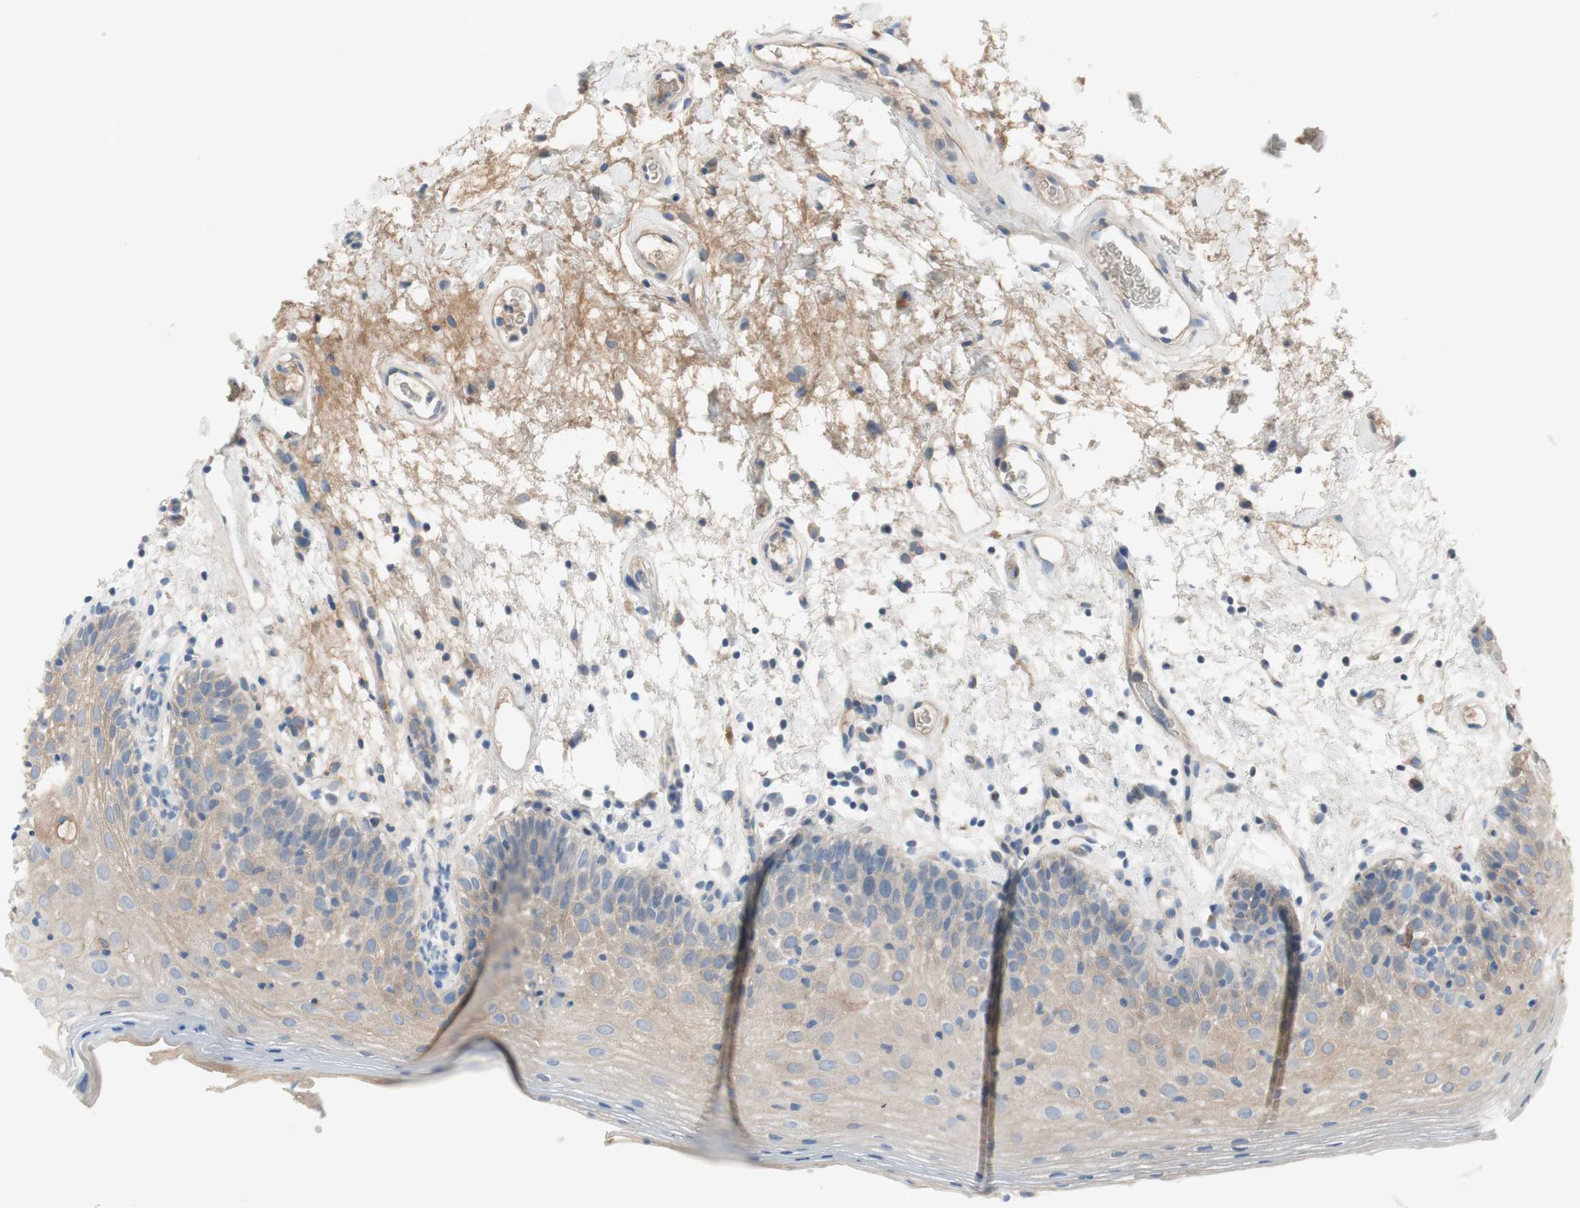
{"staining": {"intensity": "weak", "quantity": ">75%", "location": "cytoplasmic/membranous"}, "tissue": "oral mucosa", "cell_type": "Squamous epithelial cells", "image_type": "normal", "snomed": [{"axis": "morphology", "description": "Normal tissue, NOS"}, {"axis": "morphology", "description": "Squamous cell carcinoma, NOS"}, {"axis": "topography", "description": "Skeletal muscle"}, {"axis": "topography", "description": "Oral tissue"}, {"axis": "topography", "description": "Head-Neck"}], "caption": "Immunohistochemistry (DAB (3,3'-diaminobenzidine)) staining of normal human oral mucosa exhibits weak cytoplasmic/membranous protein positivity in about >75% of squamous epithelial cells.", "gene": "FDFT1", "patient": {"sex": "male", "age": 71}}